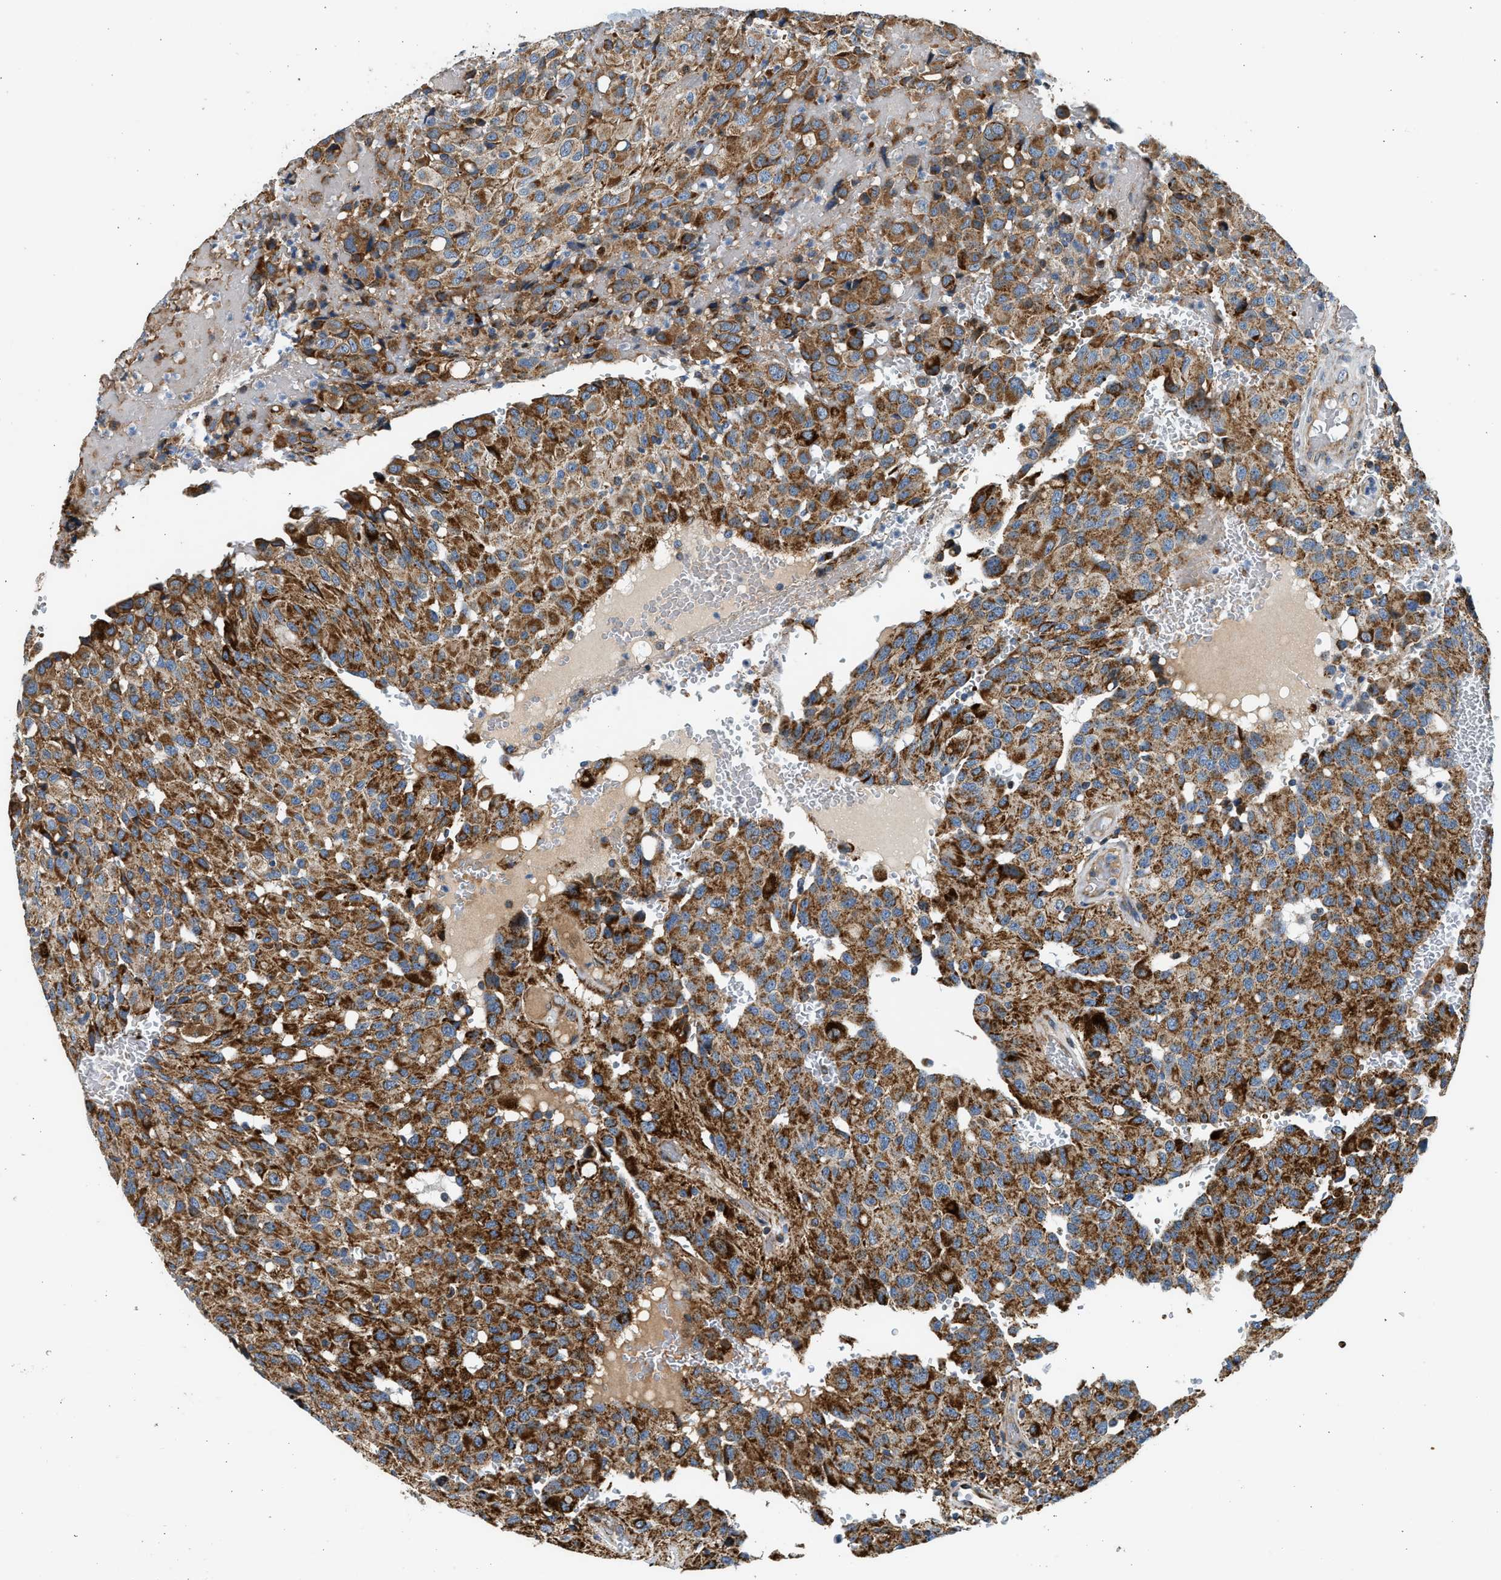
{"staining": {"intensity": "strong", "quantity": ">75%", "location": "cytoplasmic/membranous"}, "tissue": "glioma", "cell_type": "Tumor cells", "image_type": "cancer", "snomed": [{"axis": "morphology", "description": "Glioma, malignant, High grade"}, {"axis": "topography", "description": "Brain"}], "caption": "DAB (3,3'-diaminobenzidine) immunohistochemical staining of glioma exhibits strong cytoplasmic/membranous protein staining in about >75% of tumor cells.", "gene": "KCNMB3", "patient": {"sex": "male", "age": 32}}